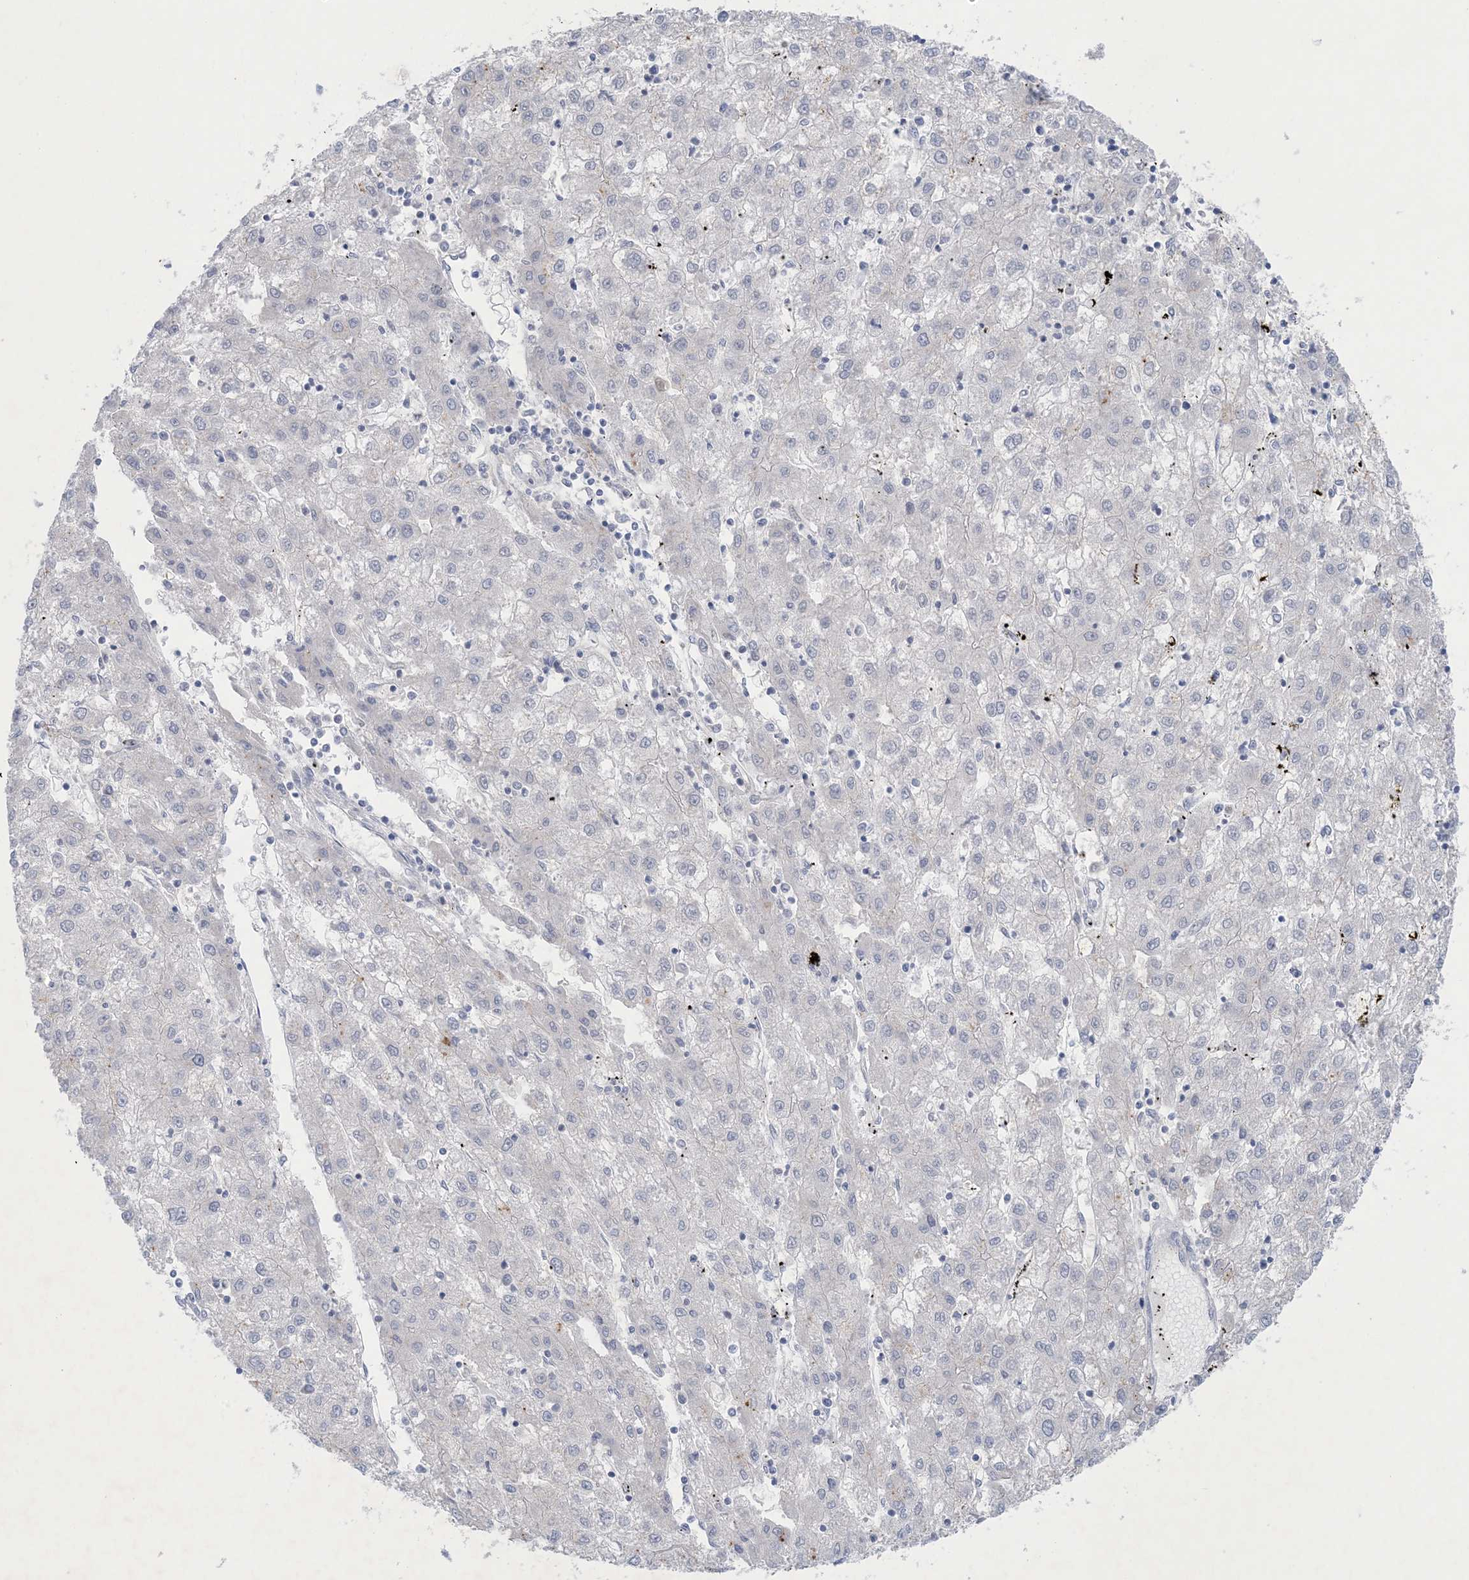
{"staining": {"intensity": "negative", "quantity": "none", "location": "none"}, "tissue": "liver cancer", "cell_type": "Tumor cells", "image_type": "cancer", "snomed": [{"axis": "morphology", "description": "Carcinoma, Hepatocellular, NOS"}, {"axis": "topography", "description": "Liver"}], "caption": "Micrograph shows no protein positivity in tumor cells of liver hepatocellular carcinoma tissue.", "gene": "GABRG1", "patient": {"sex": "male", "age": 72}}